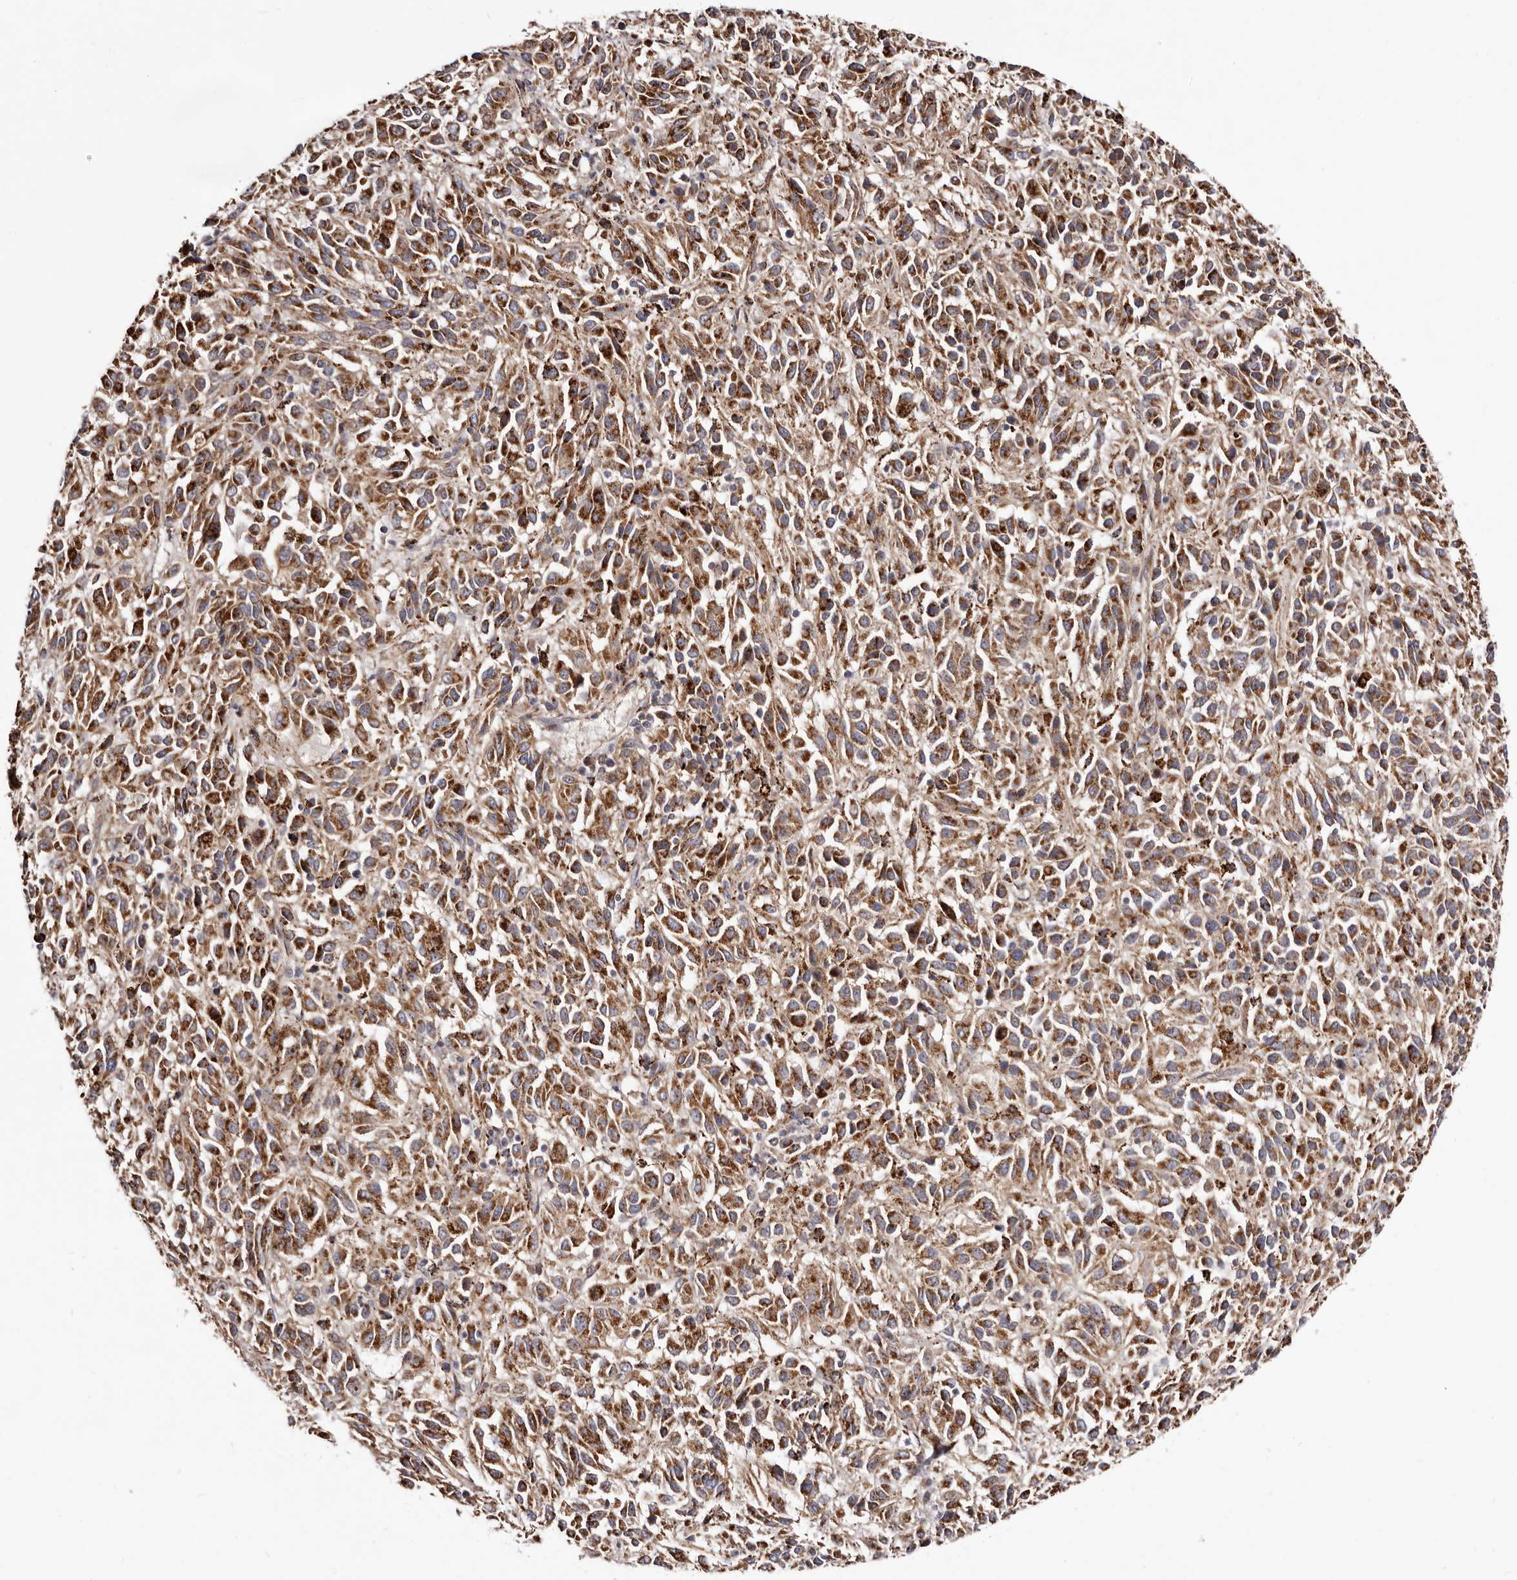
{"staining": {"intensity": "strong", "quantity": ">75%", "location": "cytoplasmic/membranous"}, "tissue": "melanoma", "cell_type": "Tumor cells", "image_type": "cancer", "snomed": [{"axis": "morphology", "description": "Malignant melanoma, Metastatic site"}, {"axis": "topography", "description": "Lung"}], "caption": "IHC micrograph of malignant melanoma (metastatic site) stained for a protein (brown), which displays high levels of strong cytoplasmic/membranous staining in about >75% of tumor cells.", "gene": "LUZP1", "patient": {"sex": "male", "age": 64}}